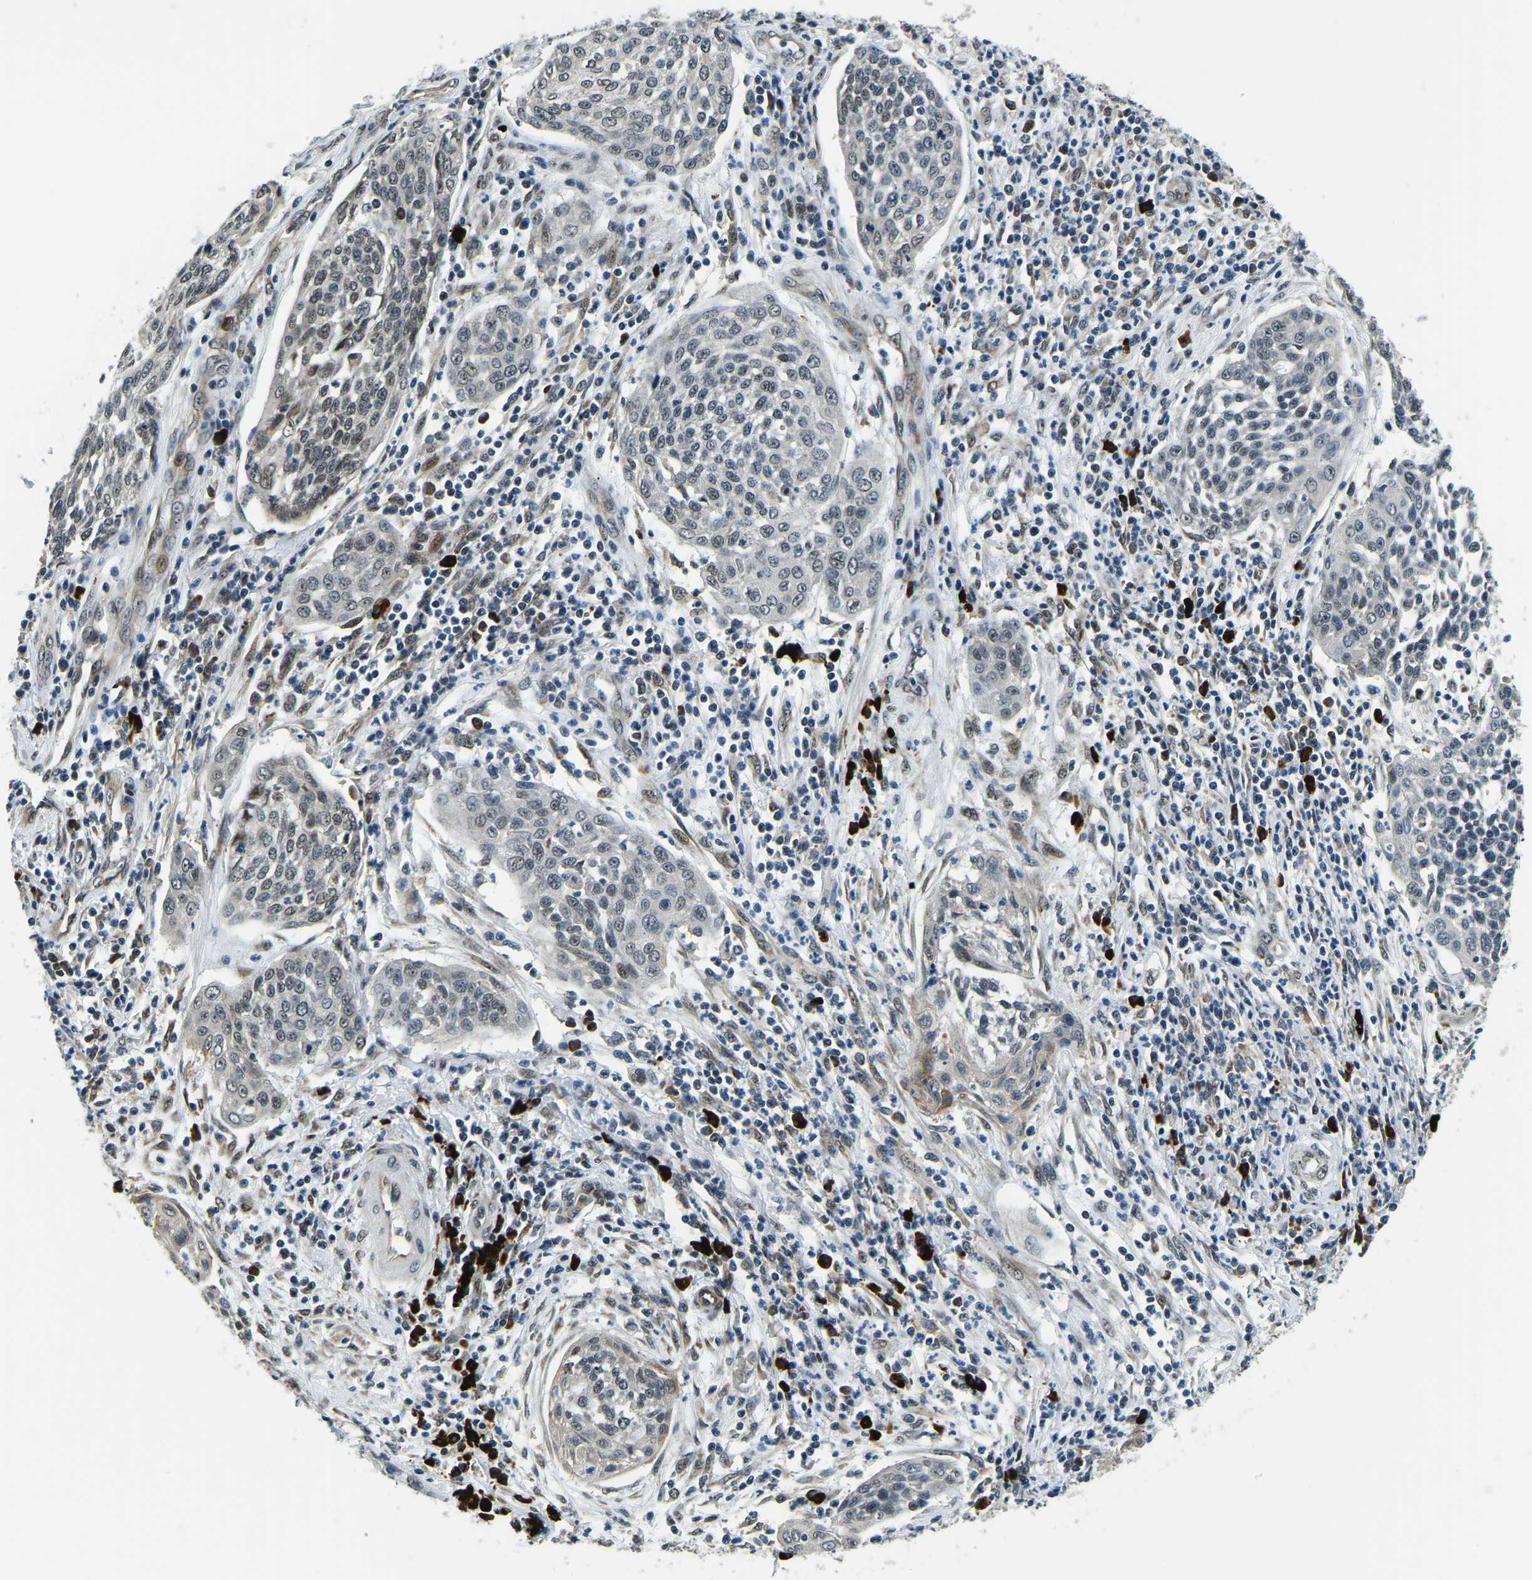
{"staining": {"intensity": "weak", "quantity": "<25%", "location": "nuclear"}, "tissue": "cervical cancer", "cell_type": "Tumor cells", "image_type": "cancer", "snomed": [{"axis": "morphology", "description": "Squamous cell carcinoma, NOS"}, {"axis": "topography", "description": "Cervix"}], "caption": "A photomicrograph of squamous cell carcinoma (cervical) stained for a protein shows no brown staining in tumor cells.", "gene": "ING2", "patient": {"sex": "female", "age": 34}}